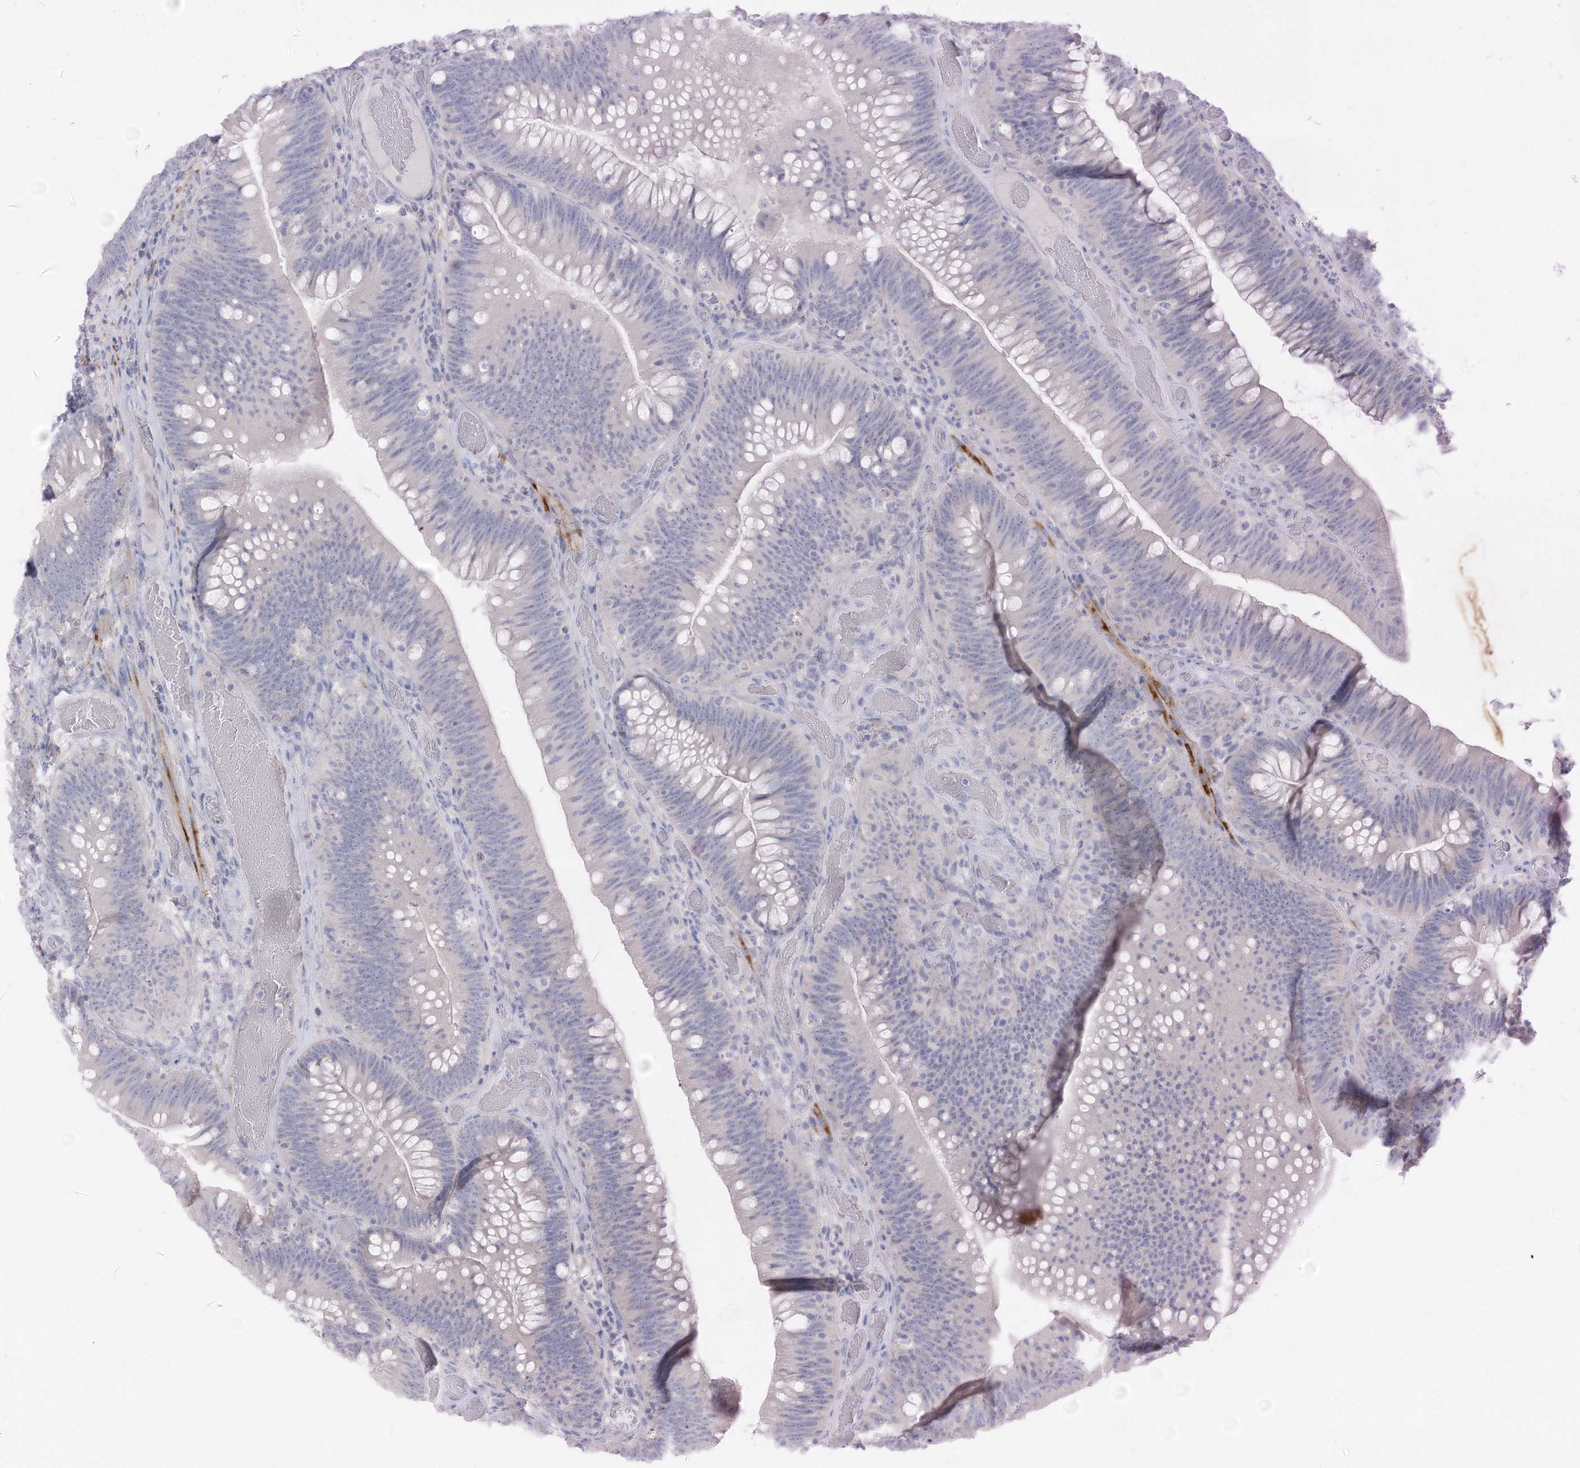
{"staining": {"intensity": "negative", "quantity": "none", "location": "none"}, "tissue": "colorectal cancer", "cell_type": "Tumor cells", "image_type": "cancer", "snomed": [{"axis": "morphology", "description": "Normal tissue, NOS"}, {"axis": "topography", "description": "Colon"}], "caption": "Immunohistochemical staining of human colorectal cancer demonstrates no significant expression in tumor cells.", "gene": "SLC25A43", "patient": {"sex": "female", "age": 82}}